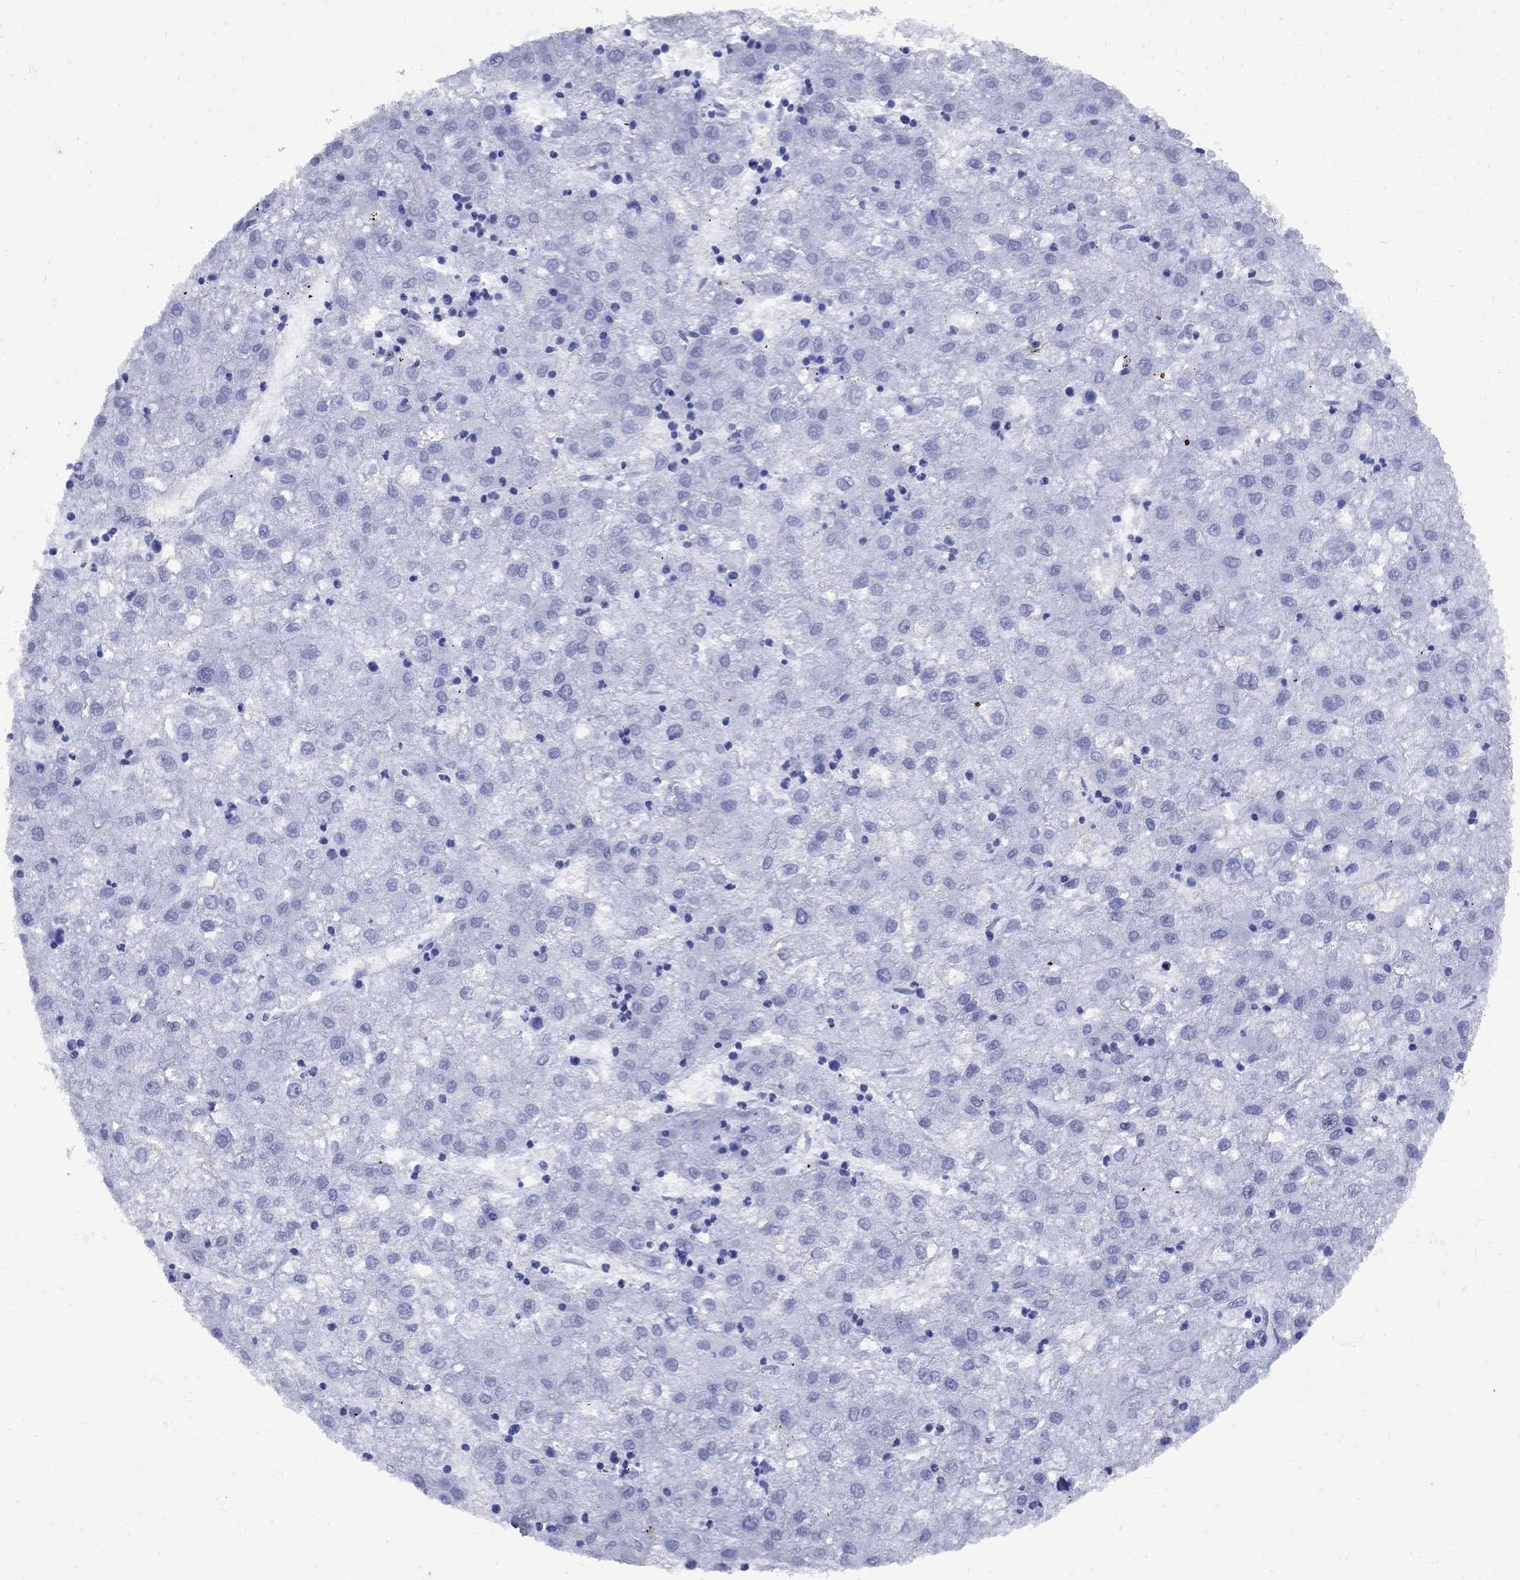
{"staining": {"intensity": "negative", "quantity": "none", "location": "none"}, "tissue": "liver cancer", "cell_type": "Tumor cells", "image_type": "cancer", "snomed": [{"axis": "morphology", "description": "Carcinoma, Hepatocellular, NOS"}, {"axis": "topography", "description": "Liver"}], "caption": "An image of human liver cancer (hepatocellular carcinoma) is negative for staining in tumor cells.", "gene": "CD1A", "patient": {"sex": "male", "age": 72}}